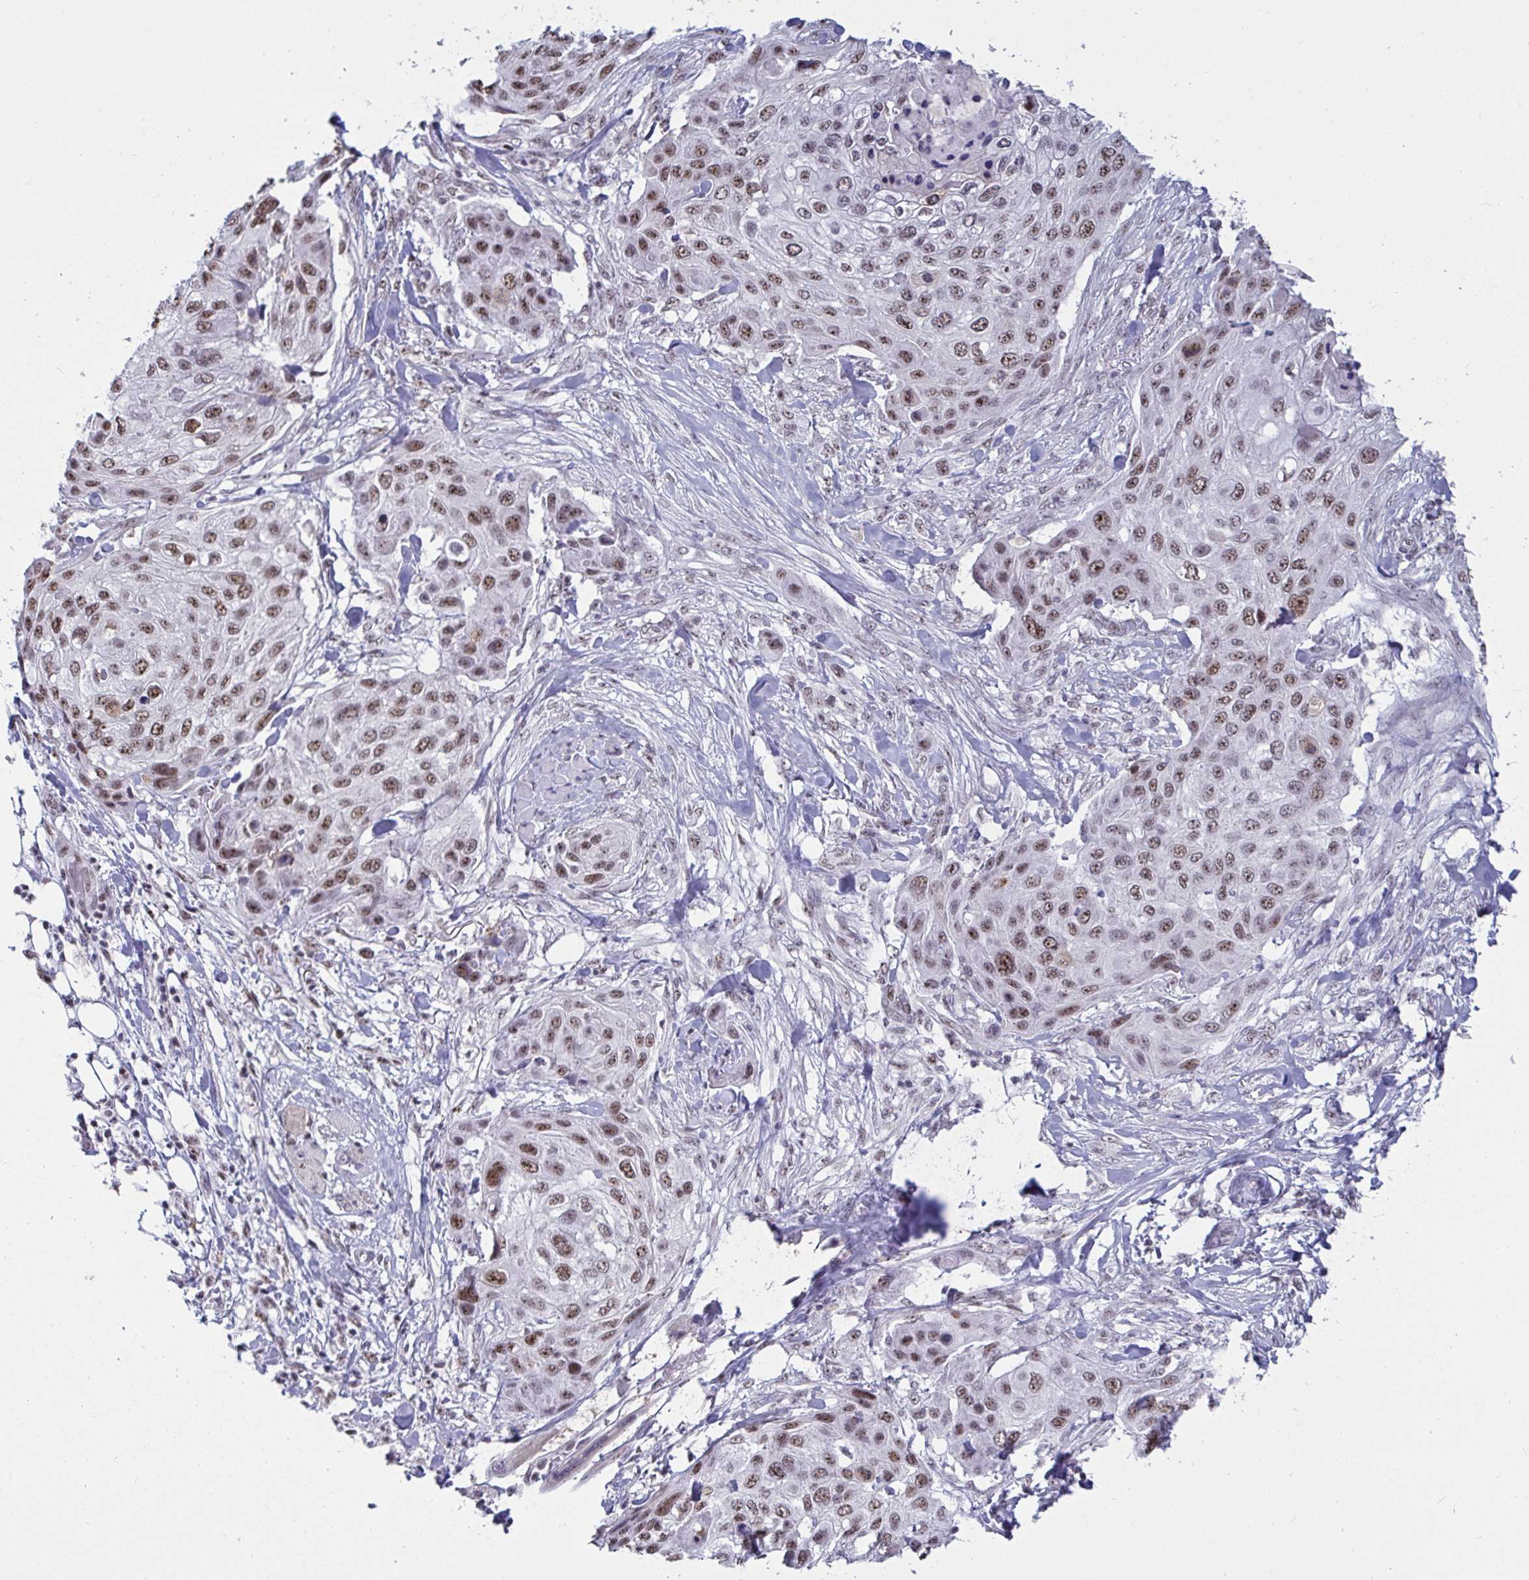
{"staining": {"intensity": "moderate", "quantity": ">75%", "location": "nuclear"}, "tissue": "skin cancer", "cell_type": "Tumor cells", "image_type": "cancer", "snomed": [{"axis": "morphology", "description": "Squamous cell carcinoma, NOS"}, {"axis": "topography", "description": "Skin"}], "caption": "IHC histopathology image of neoplastic tissue: skin squamous cell carcinoma stained using immunohistochemistry shows medium levels of moderate protein expression localized specifically in the nuclear of tumor cells, appearing as a nuclear brown color.", "gene": "SUPT16H", "patient": {"sex": "female", "age": 87}}